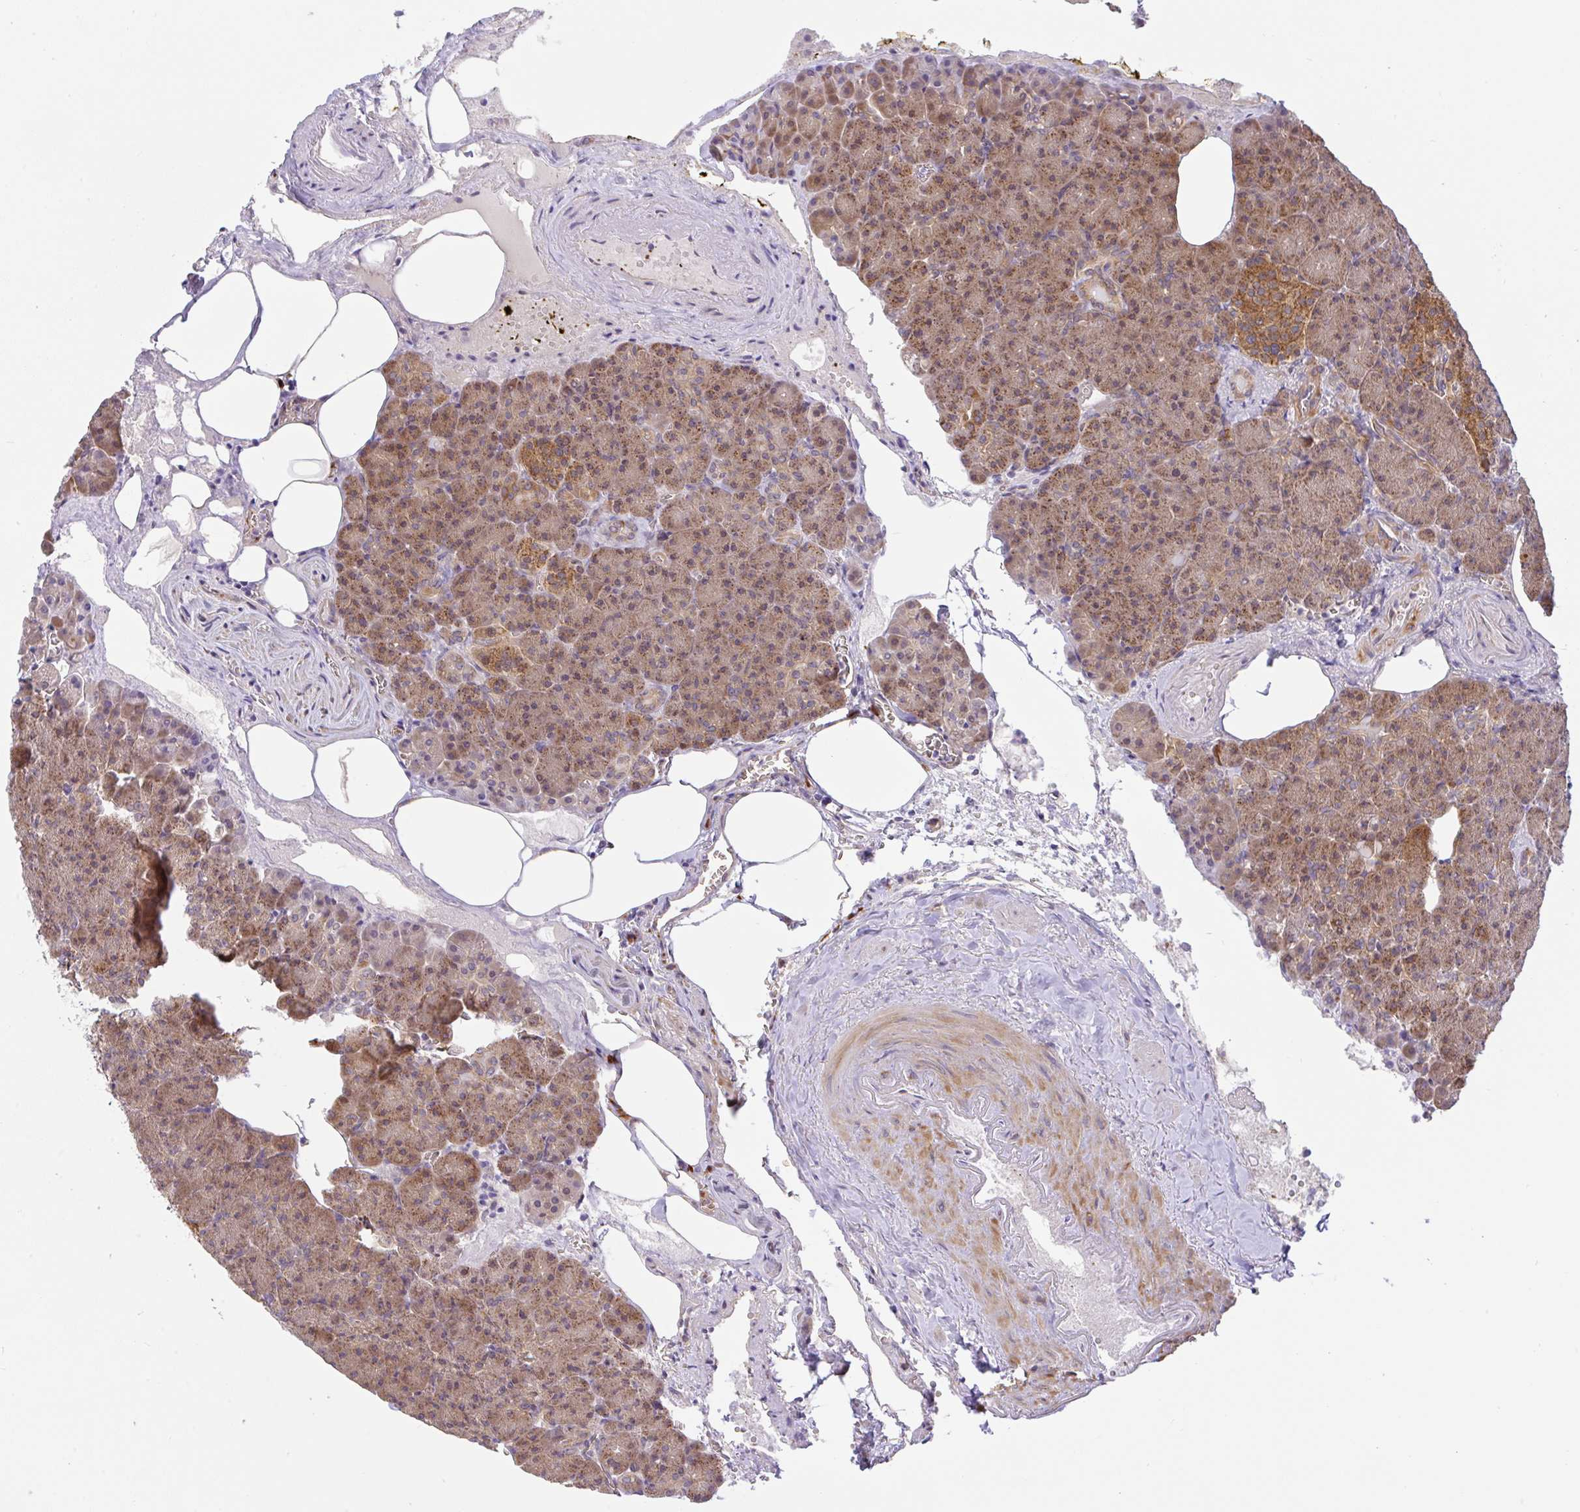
{"staining": {"intensity": "moderate", "quantity": ">75%", "location": "cytoplasmic/membranous,nuclear"}, "tissue": "pancreas", "cell_type": "Exocrine glandular cells", "image_type": "normal", "snomed": [{"axis": "morphology", "description": "Normal tissue, NOS"}, {"axis": "topography", "description": "Pancreas"}], "caption": "IHC image of unremarkable pancreas: pancreas stained using immunohistochemistry (IHC) displays medium levels of moderate protein expression localized specifically in the cytoplasmic/membranous,nuclear of exocrine glandular cells, appearing as a cytoplasmic/membranous,nuclear brown color.", "gene": "DLEU7", "patient": {"sex": "female", "age": 74}}